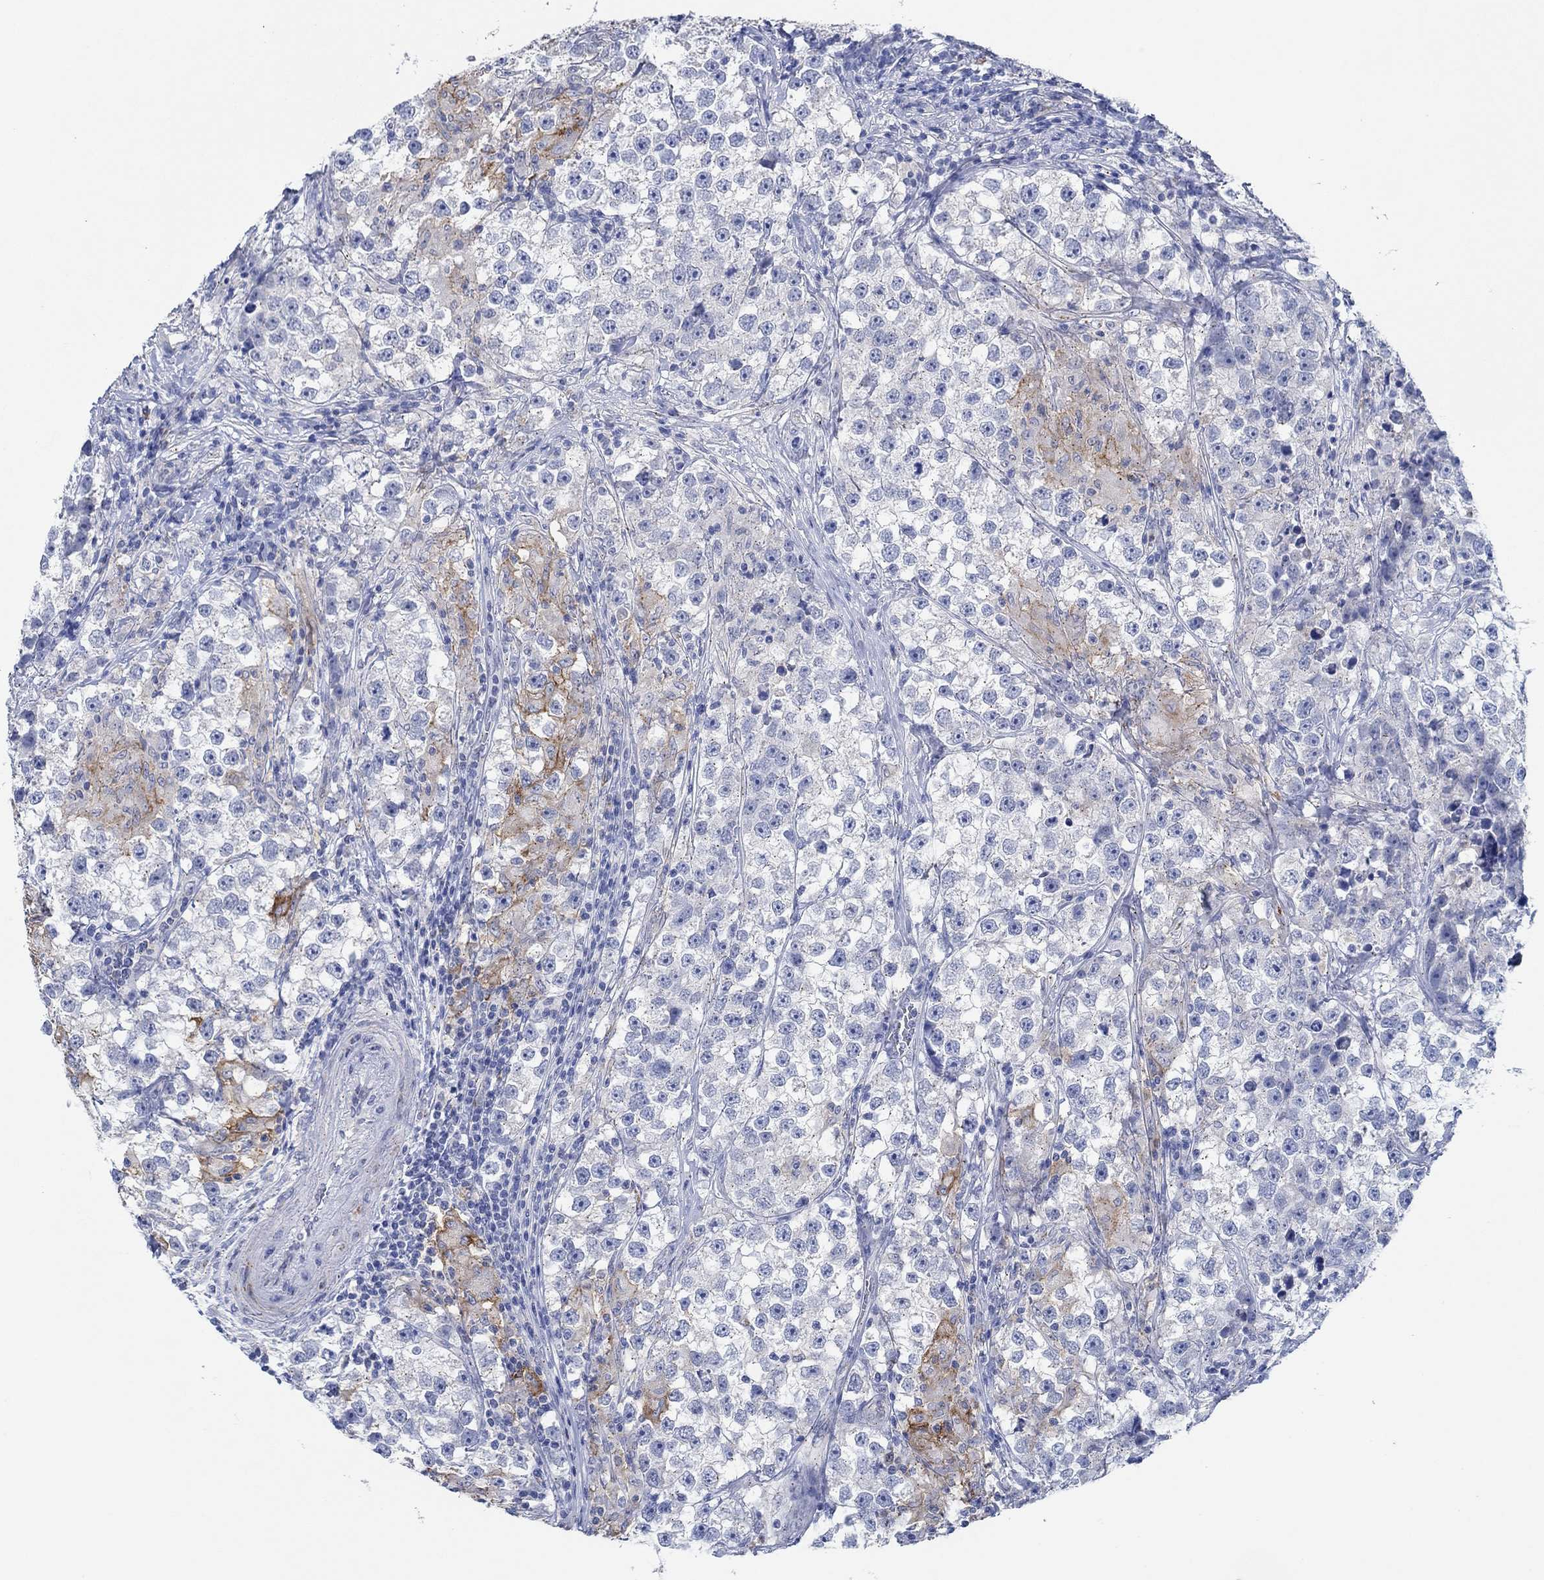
{"staining": {"intensity": "moderate", "quantity": "<25%", "location": "cytoplasmic/membranous"}, "tissue": "testis cancer", "cell_type": "Tumor cells", "image_type": "cancer", "snomed": [{"axis": "morphology", "description": "Seminoma, NOS"}, {"axis": "topography", "description": "Testis"}], "caption": "The photomicrograph exhibits staining of testis cancer, revealing moderate cytoplasmic/membranous protein expression (brown color) within tumor cells.", "gene": "CPM", "patient": {"sex": "male", "age": 46}}